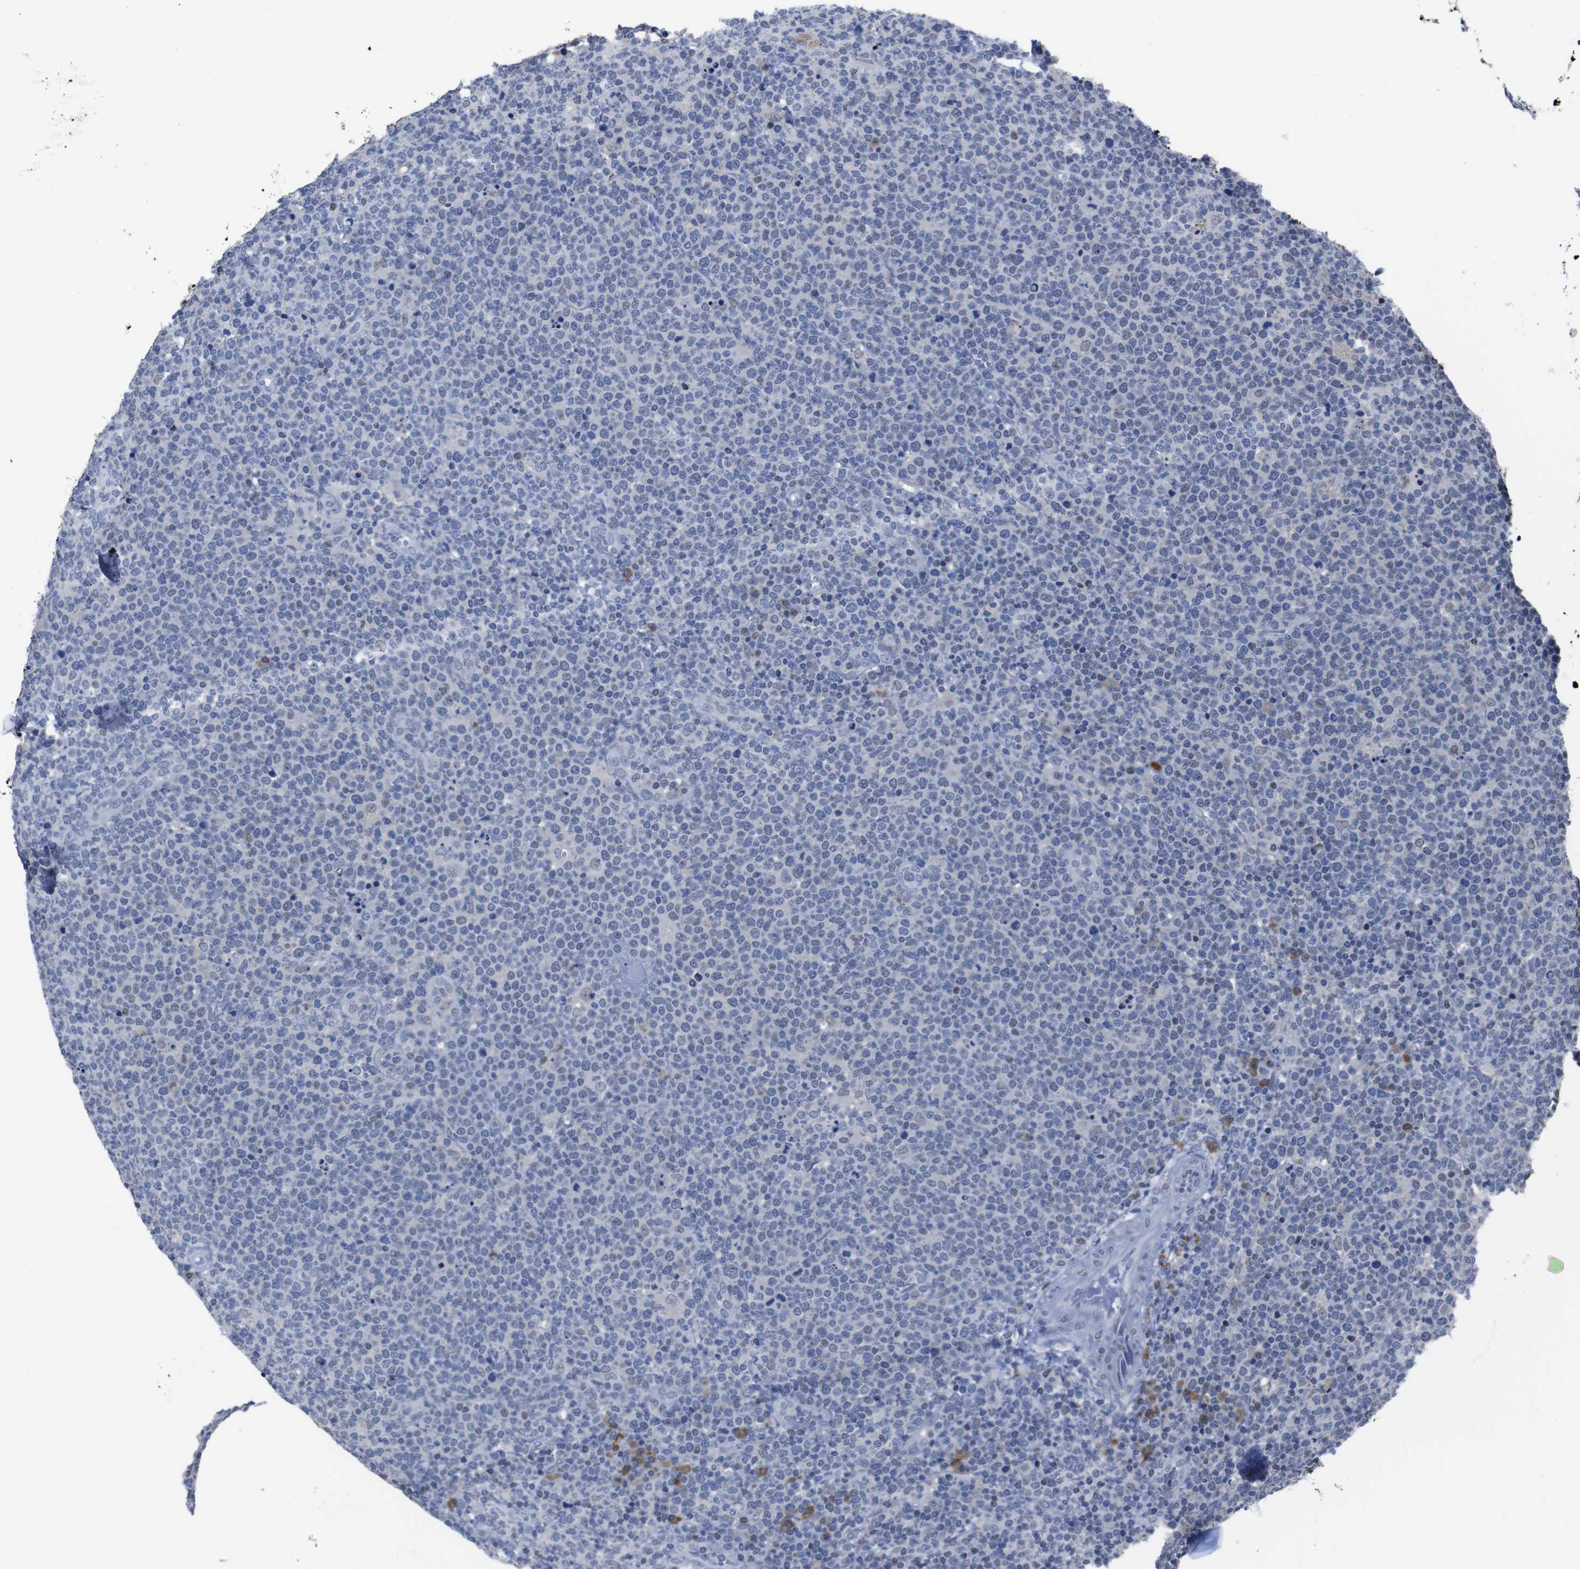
{"staining": {"intensity": "negative", "quantity": "none", "location": "none"}, "tissue": "lymphoma", "cell_type": "Tumor cells", "image_type": "cancer", "snomed": [{"axis": "morphology", "description": "Malignant lymphoma, non-Hodgkin's type, High grade"}, {"axis": "topography", "description": "Lymph node"}], "caption": "This is an immunohistochemistry (IHC) histopathology image of human high-grade malignant lymphoma, non-Hodgkin's type. There is no expression in tumor cells.", "gene": "SEMA4B", "patient": {"sex": "male", "age": 61}}